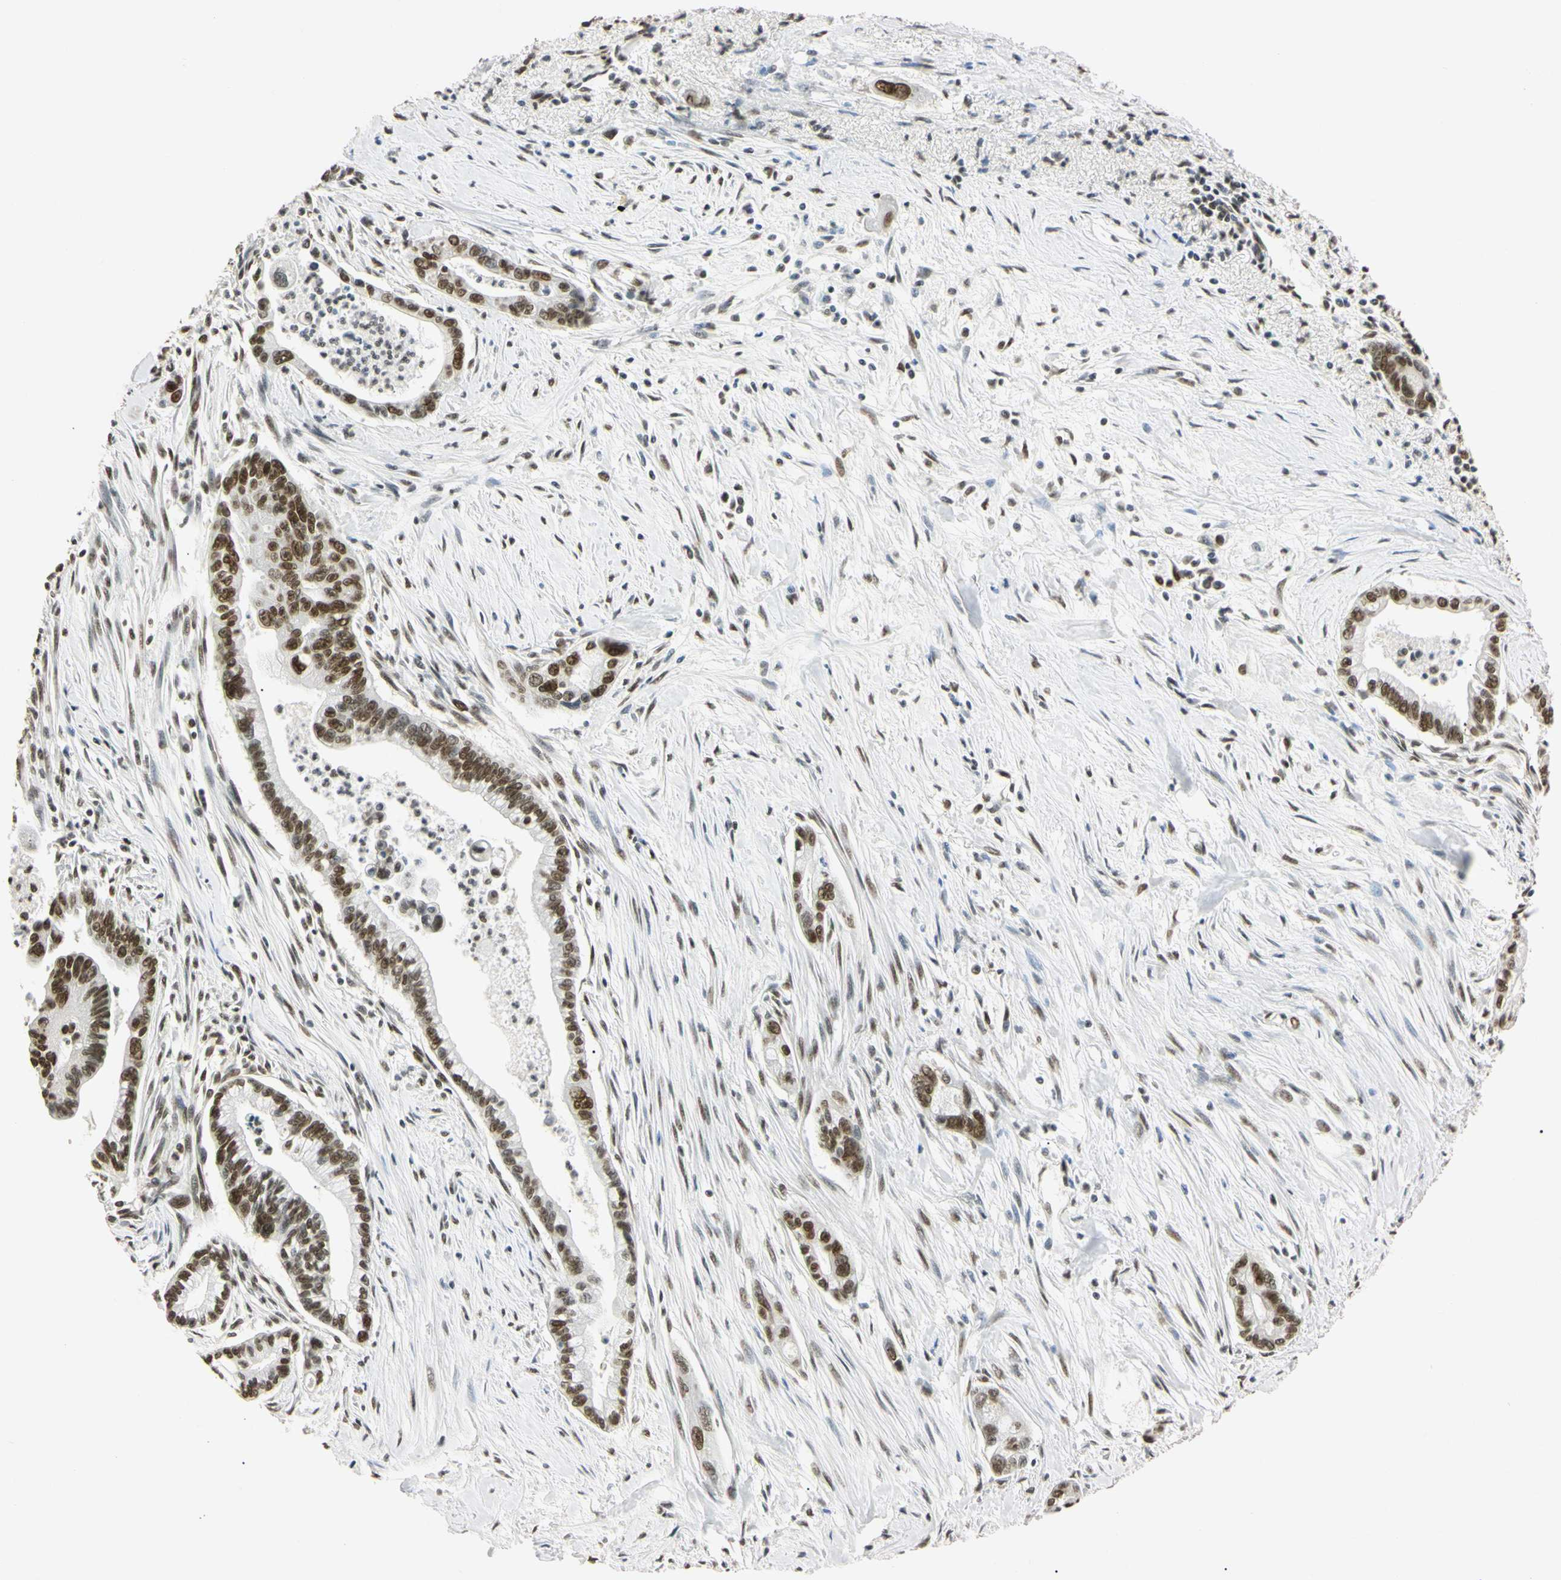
{"staining": {"intensity": "strong", "quantity": ">75%", "location": "nuclear"}, "tissue": "pancreatic cancer", "cell_type": "Tumor cells", "image_type": "cancer", "snomed": [{"axis": "morphology", "description": "Adenocarcinoma, NOS"}, {"axis": "topography", "description": "Pancreas"}], "caption": "About >75% of tumor cells in pancreatic cancer (adenocarcinoma) demonstrate strong nuclear protein positivity as visualized by brown immunohistochemical staining.", "gene": "SMARCA5", "patient": {"sex": "male", "age": 70}}